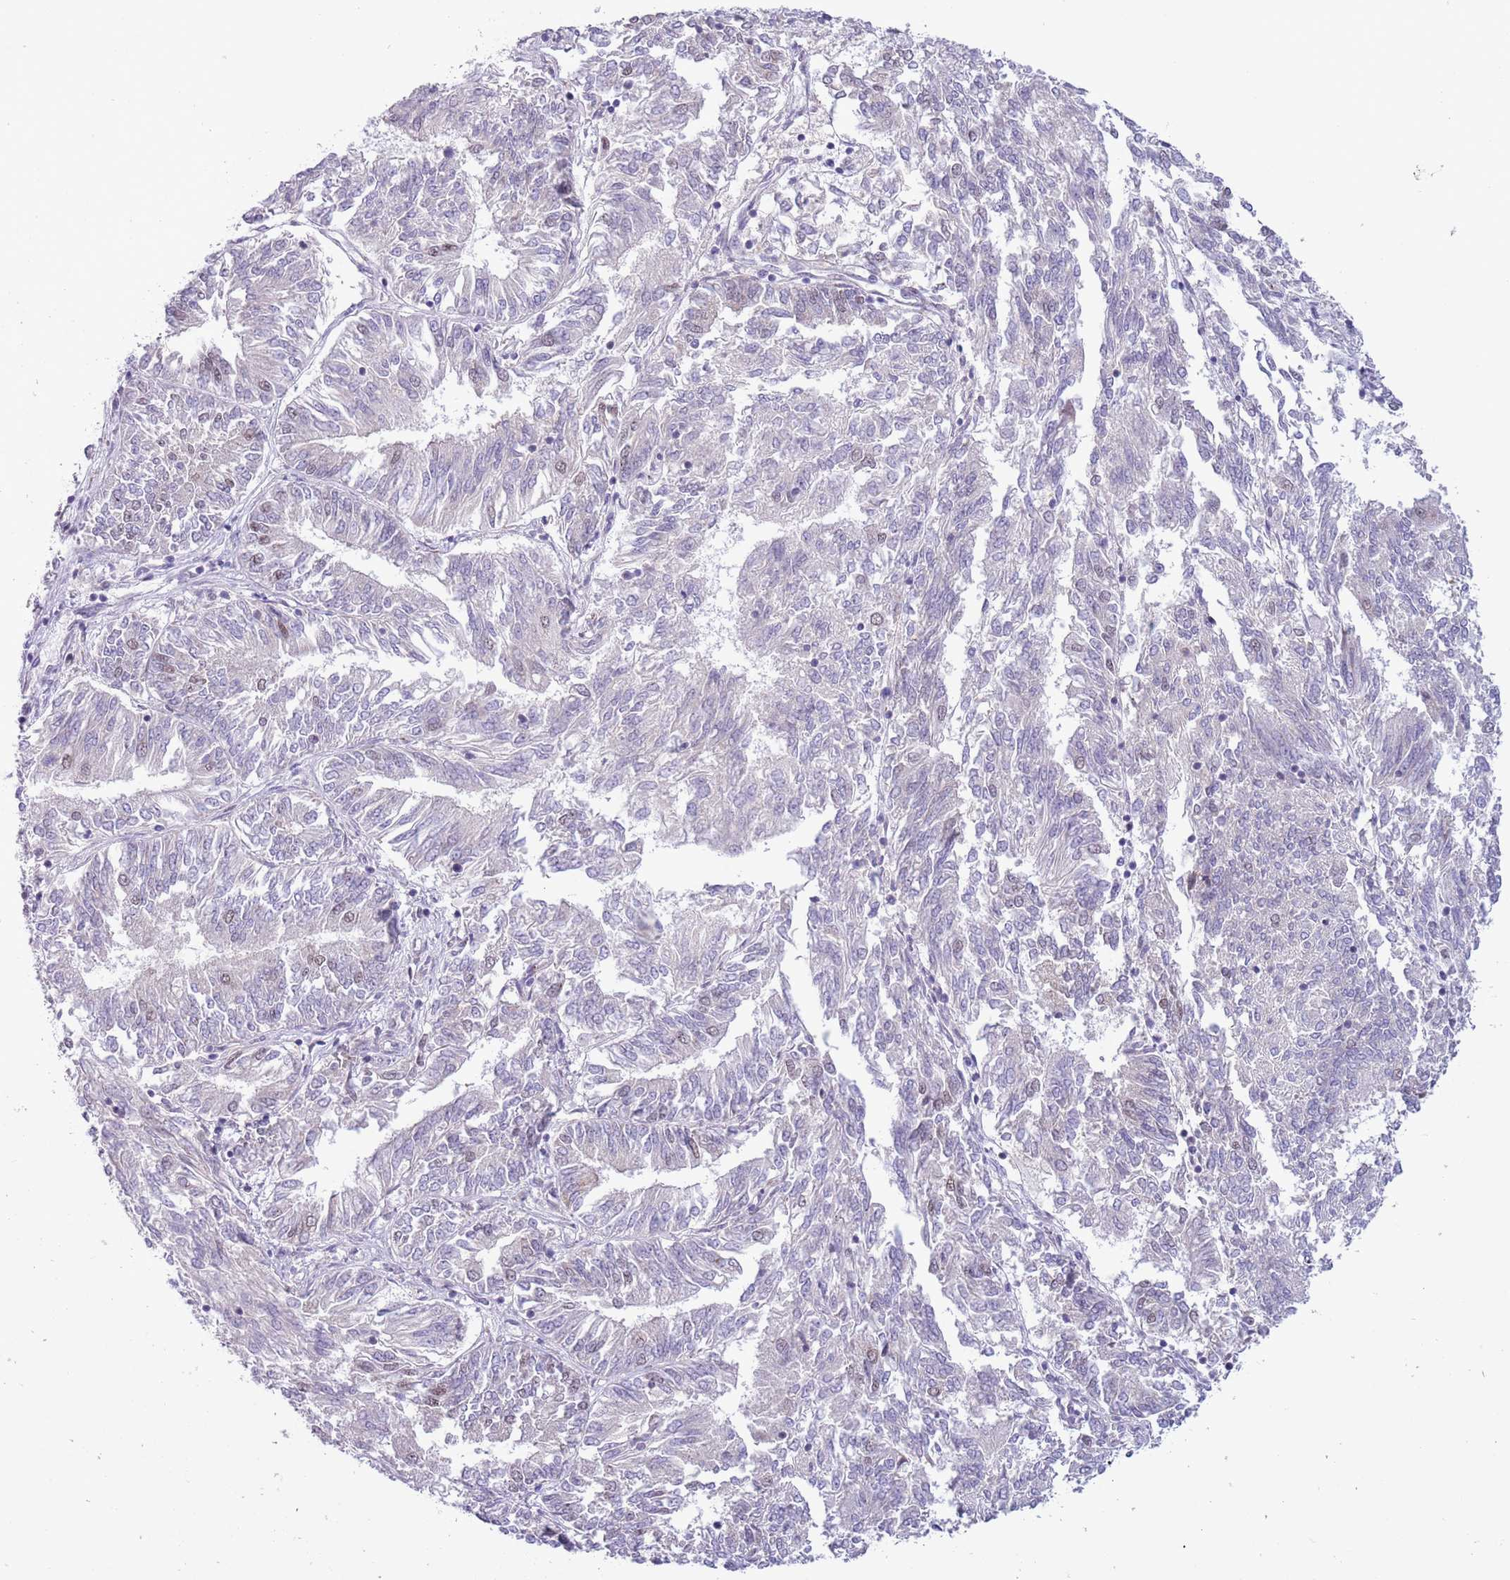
{"staining": {"intensity": "negative", "quantity": "none", "location": "none"}, "tissue": "endometrial cancer", "cell_type": "Tumor cells", "image_type": "cancer", "snomed": [{"axis": "morphology", "description": "Adenocarcinoma, NOS"}, {"axis": "topography", "description": "Endometrium"}], "caption": "A high-resolution photomicrograph shows IHC staining of adenocarcinoma (endometrial), which displays no significant positivity in tumor cells. The staining is performed using DAB brown chromogen with nuclei counter-stained in using hematoxylin.", "gene": "ZNF576", "patient": {"sex": "female", "age": 58}}